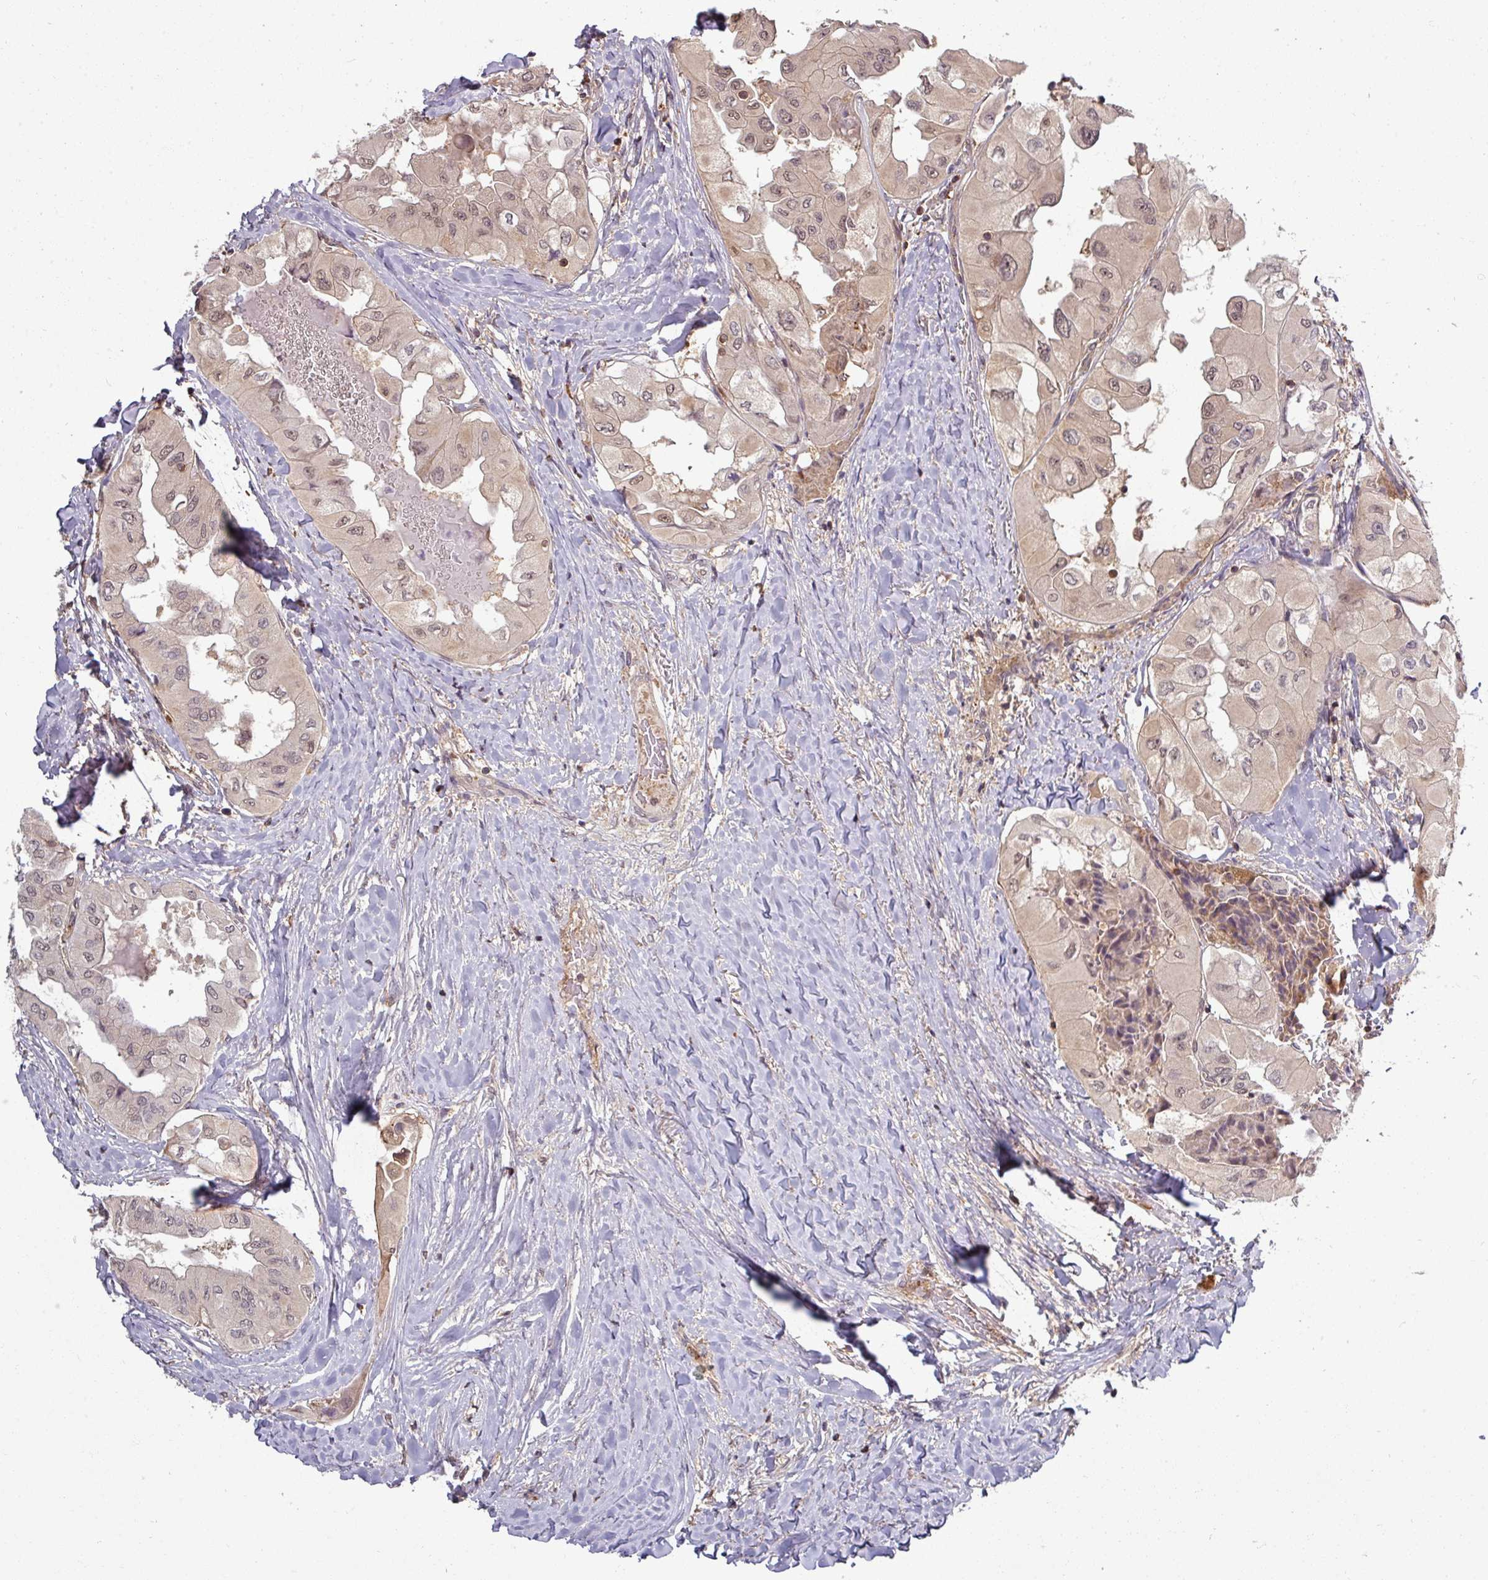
{"staining": {"intensity": "weak", "quantity": "25%-75%", "location": "cytoplasmic/membranous,nuclear"}, "tissue": "thyroid cancer", "cell_type": "Tumor cells", "image_type": "cancer", "snomed": [{"axis": "morphology", "description": "Normal tissue, NOS"}, {"axis": "morphology", "description": "Papillary adenocarcinoma, NOS"}, {"axis": "topography", "description": "Thyroid gland"}], "caption": "Weak cytoplasmic/membranous and nuclear expression for a protein is seen in about 25%-75% of tumor cells of papillary adenocarcinoma (thyroid) using immunohistochemistry.", "gene": "TUSC3", "patient": {"sex": "female", "age": 59}}